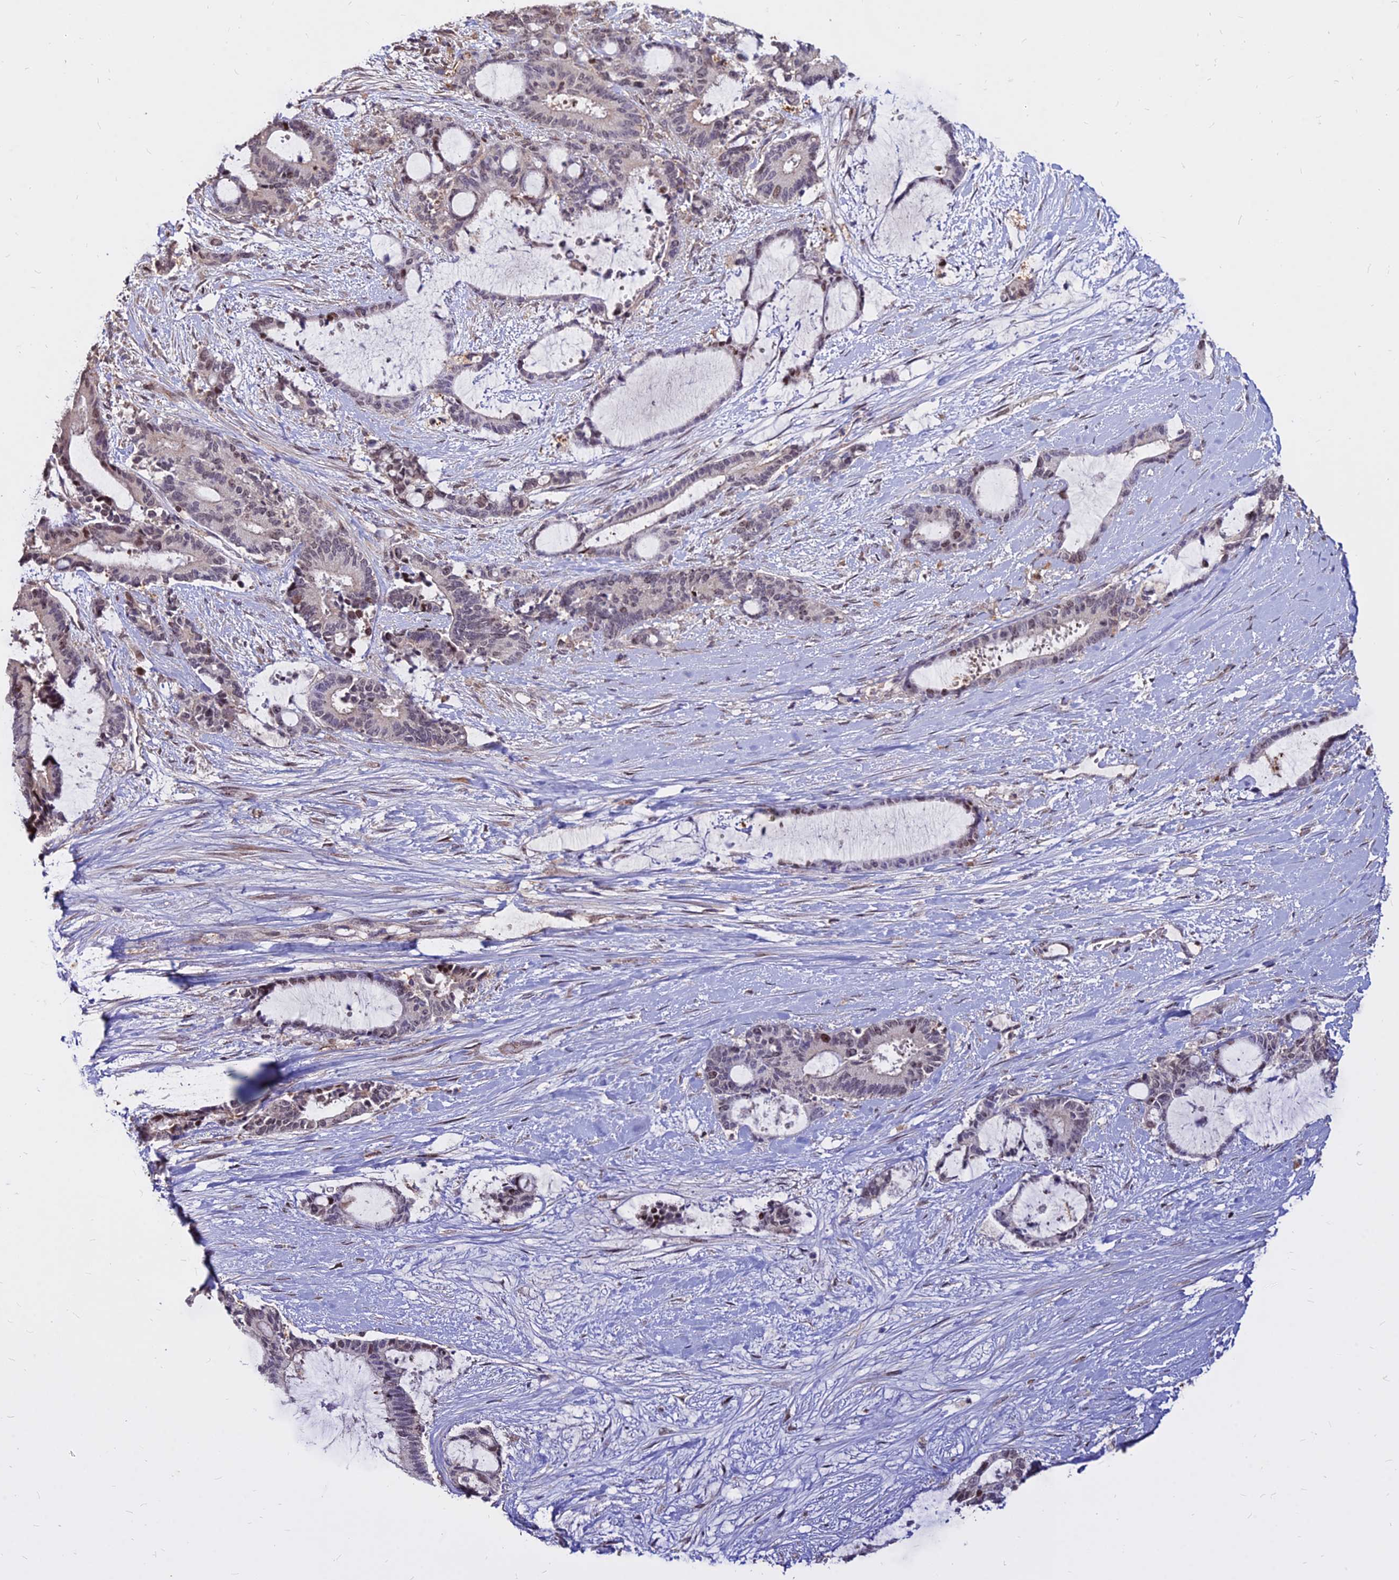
{"staining": {"intensity": "weak", "quantity": "25%-75%", "location": "nuclear"}, "tissue": "liver cancer", "cell_type": "Tumor cells", "image_type": "cancer", "snomed": [{"axis": "morphology", "description": "Normal tissue, NOS"}, {"axis": "morphology", "description": "Cholangiocarcinoma"}, {"axis": "topography", "description": "Liver"}, {"axis": "topography", "description": "Peripheral nerve tissue"}], "caption": "Liver cancer (cholangiocarcinoma) stained for a protein (brown) exhibits weak nuclear positive expression in about 25%-75% of tumor cells.", "gene": "C11orf68", "patient": {"sex": "female", "age": 73}}